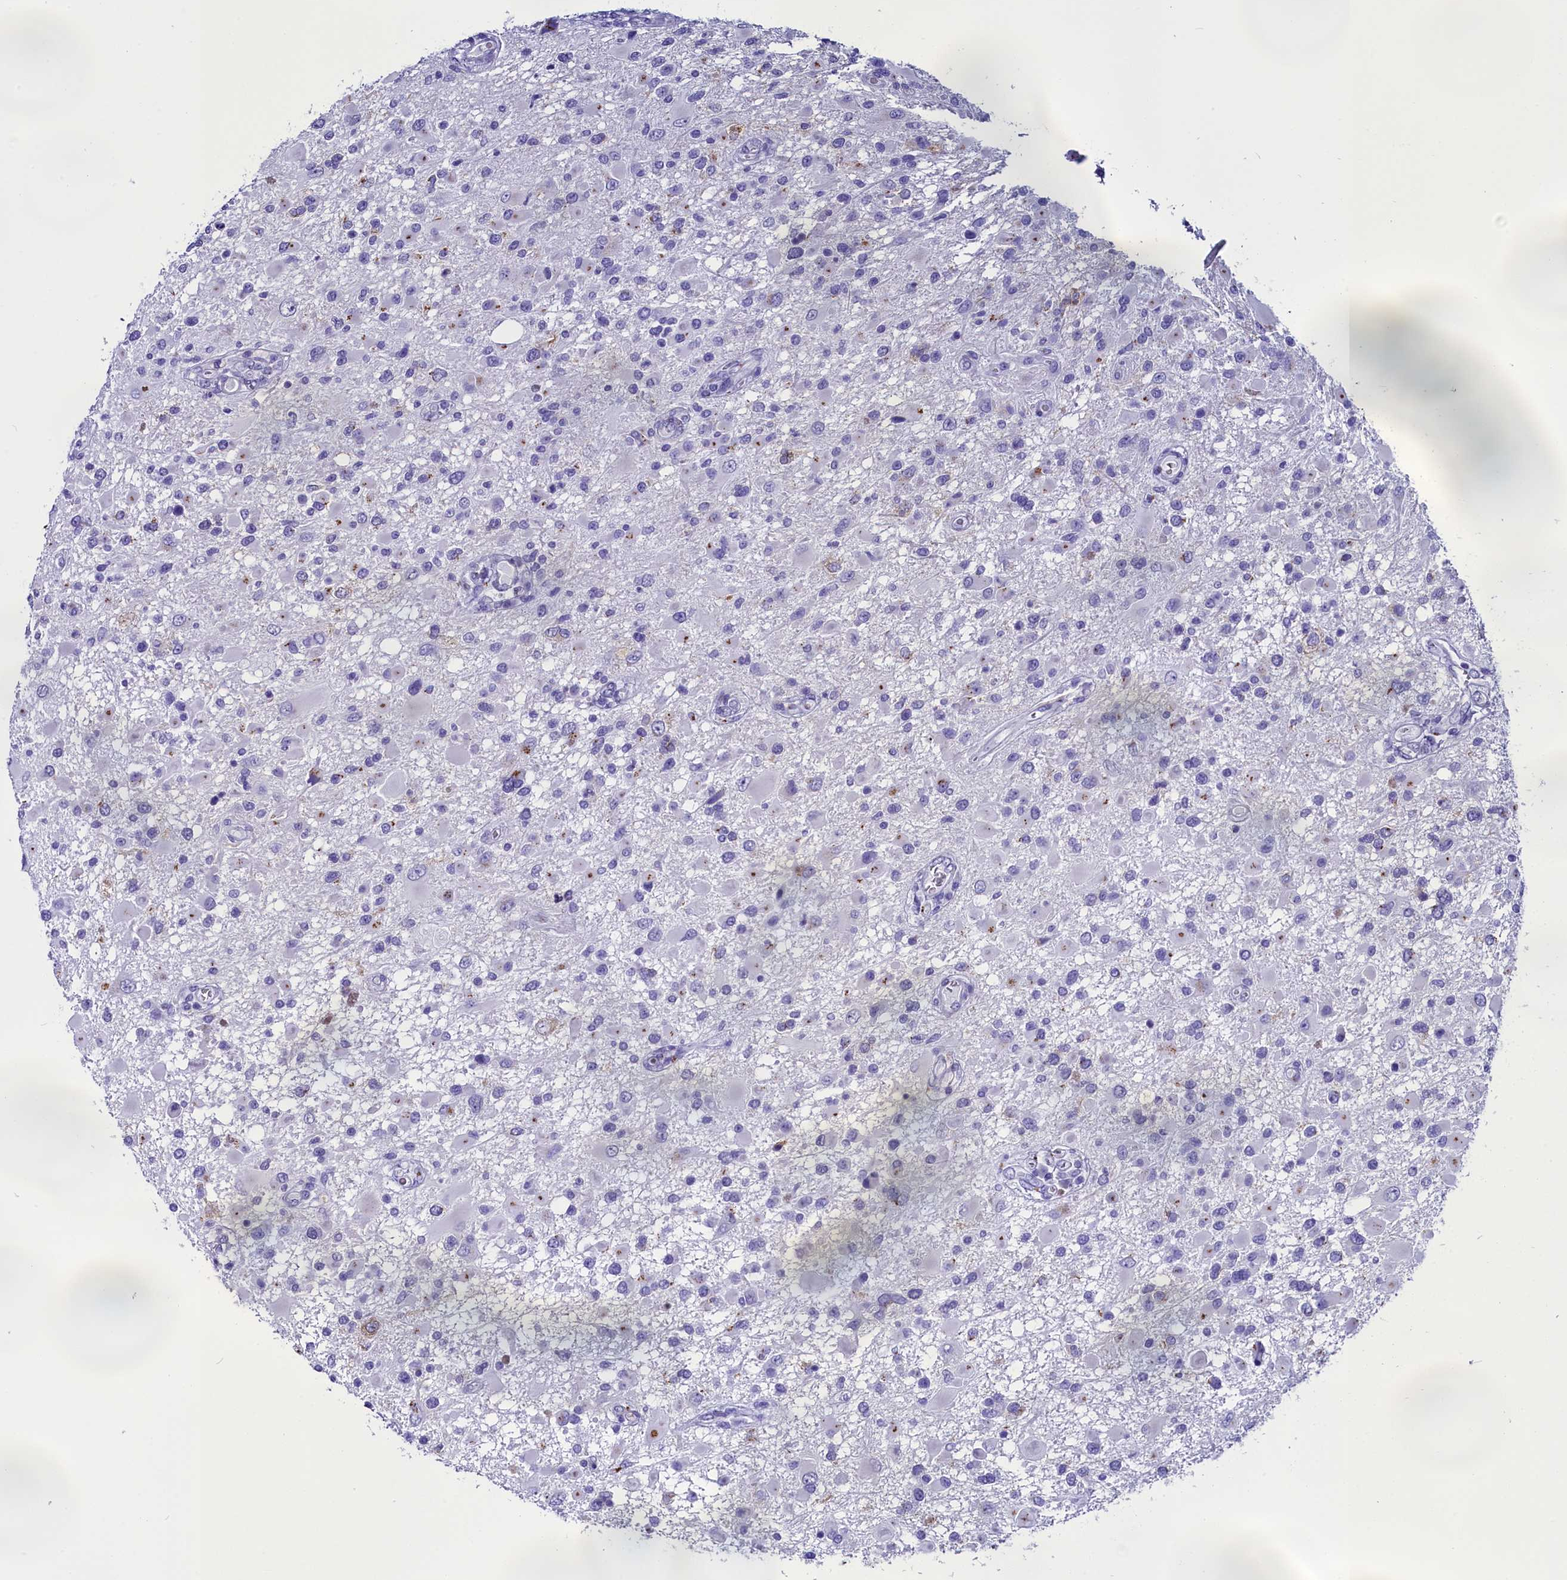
{"staining": {"intensity": "negative", "quantity": "none", "location": "none"}, "tissue": "glioma", "cell_type": "Tumor cells", "image_type": "cancer", "snomed": [{"axis": "morphology", "description": "Glioma, malignant, High grade"}, {"axis": "topography", "description": "Brain"}], "caption": "DAB immunohistochemical staining of human high-grade glioma (malignant) exhibits no significant positivity in tumor cells.", "gene": "AP3B2", "patient": {"sex": "male", "age": 53}}